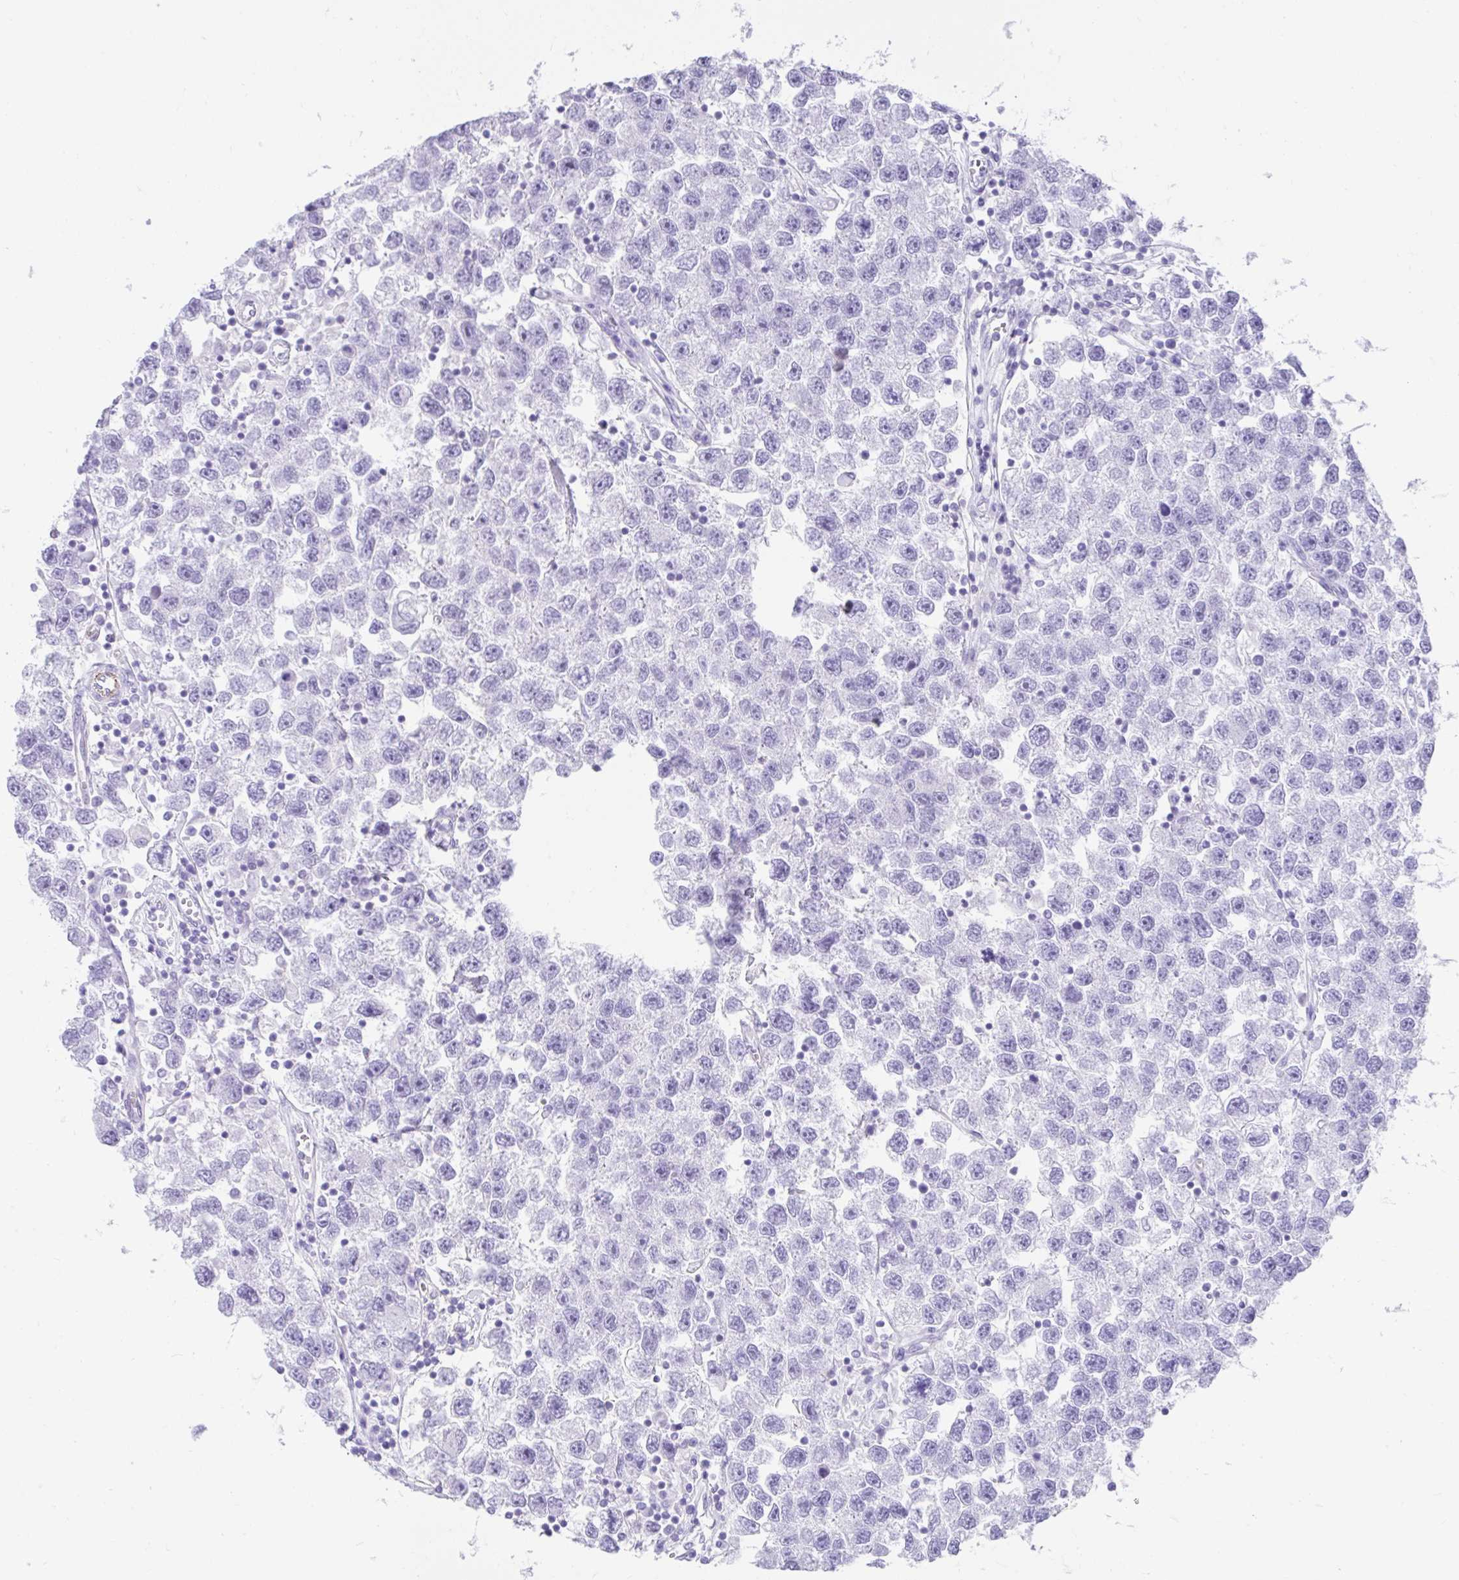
{"staining": {"intensity": "negative", "quantity": "none", "location": "none"}, "tissue": "testis cancer", "cell_type": "Tumor cells", "image_type": "cancer", "snomed": [{"axis": "morphology", "description": "Seminoma, NOS"}, {"axis": "topography", "description": "Testis"}], "caption": "A photomicrograph of testis seminoma stained for a protein reveals no brown staining in tumor cells.", "gene": "FAM107A", "patient": {"sex": "male", "age": 26}}